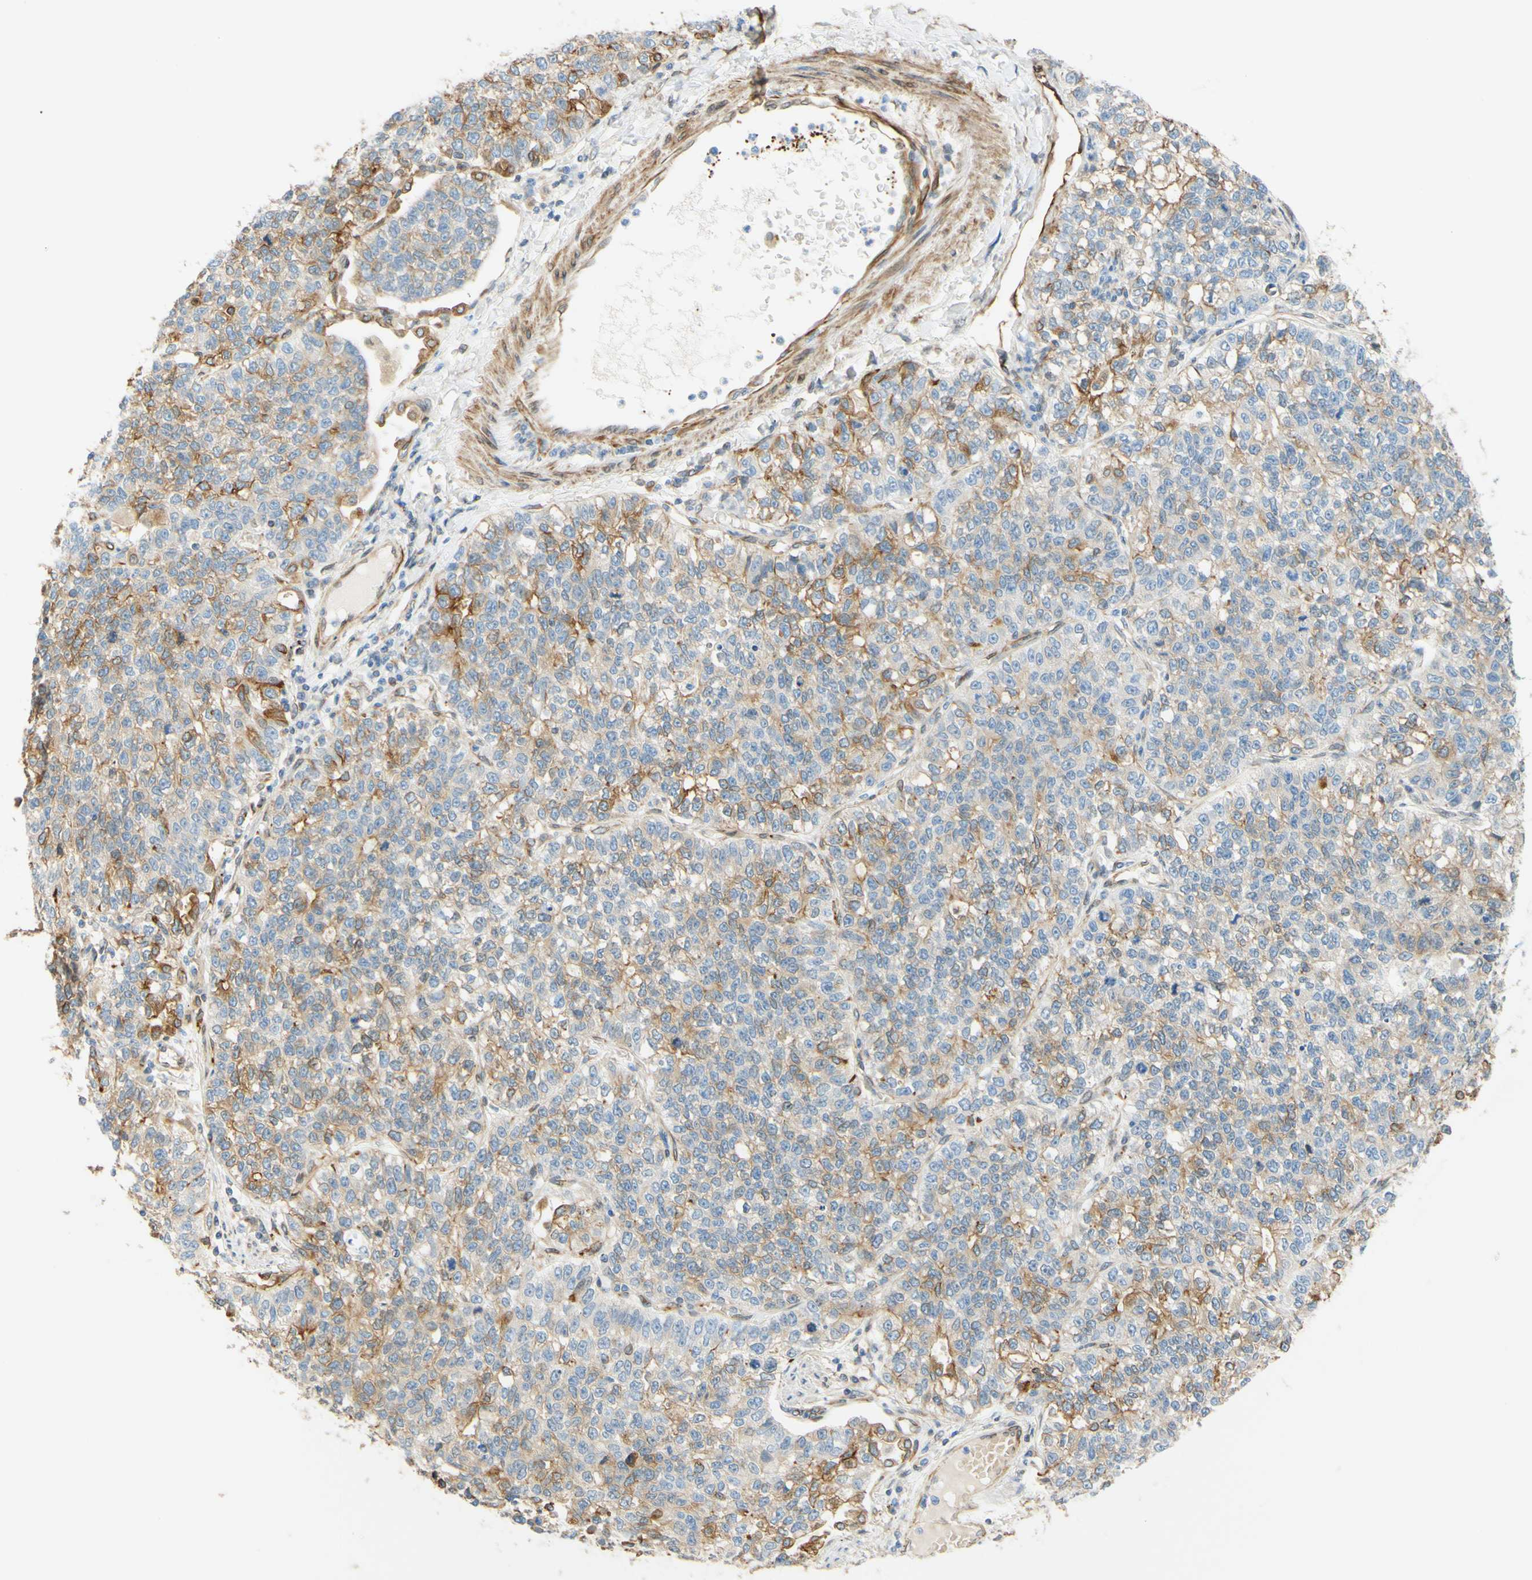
{"staining": {"intensity": "moderate", "quantity": "25%-75%", "location": "cytoplasmic/membranous"}, "tissue": "lung cancer", "cell_type": "Tumor cells", "image_type": "cancer", "snomed": [{"axis": "morphology", "description": "Adenocarcinoma, NOS"}, {"axis": "topography", "description": "Lung"}], "caption": "Protein staining of adenocarcinoma (lung) tissue demonstrates moderate cytoplasmic/membranous staining in about 25%-75% of tumor cells.", "gene": "ENDOD1", "patient": {"sex": "male", "age": 49}}